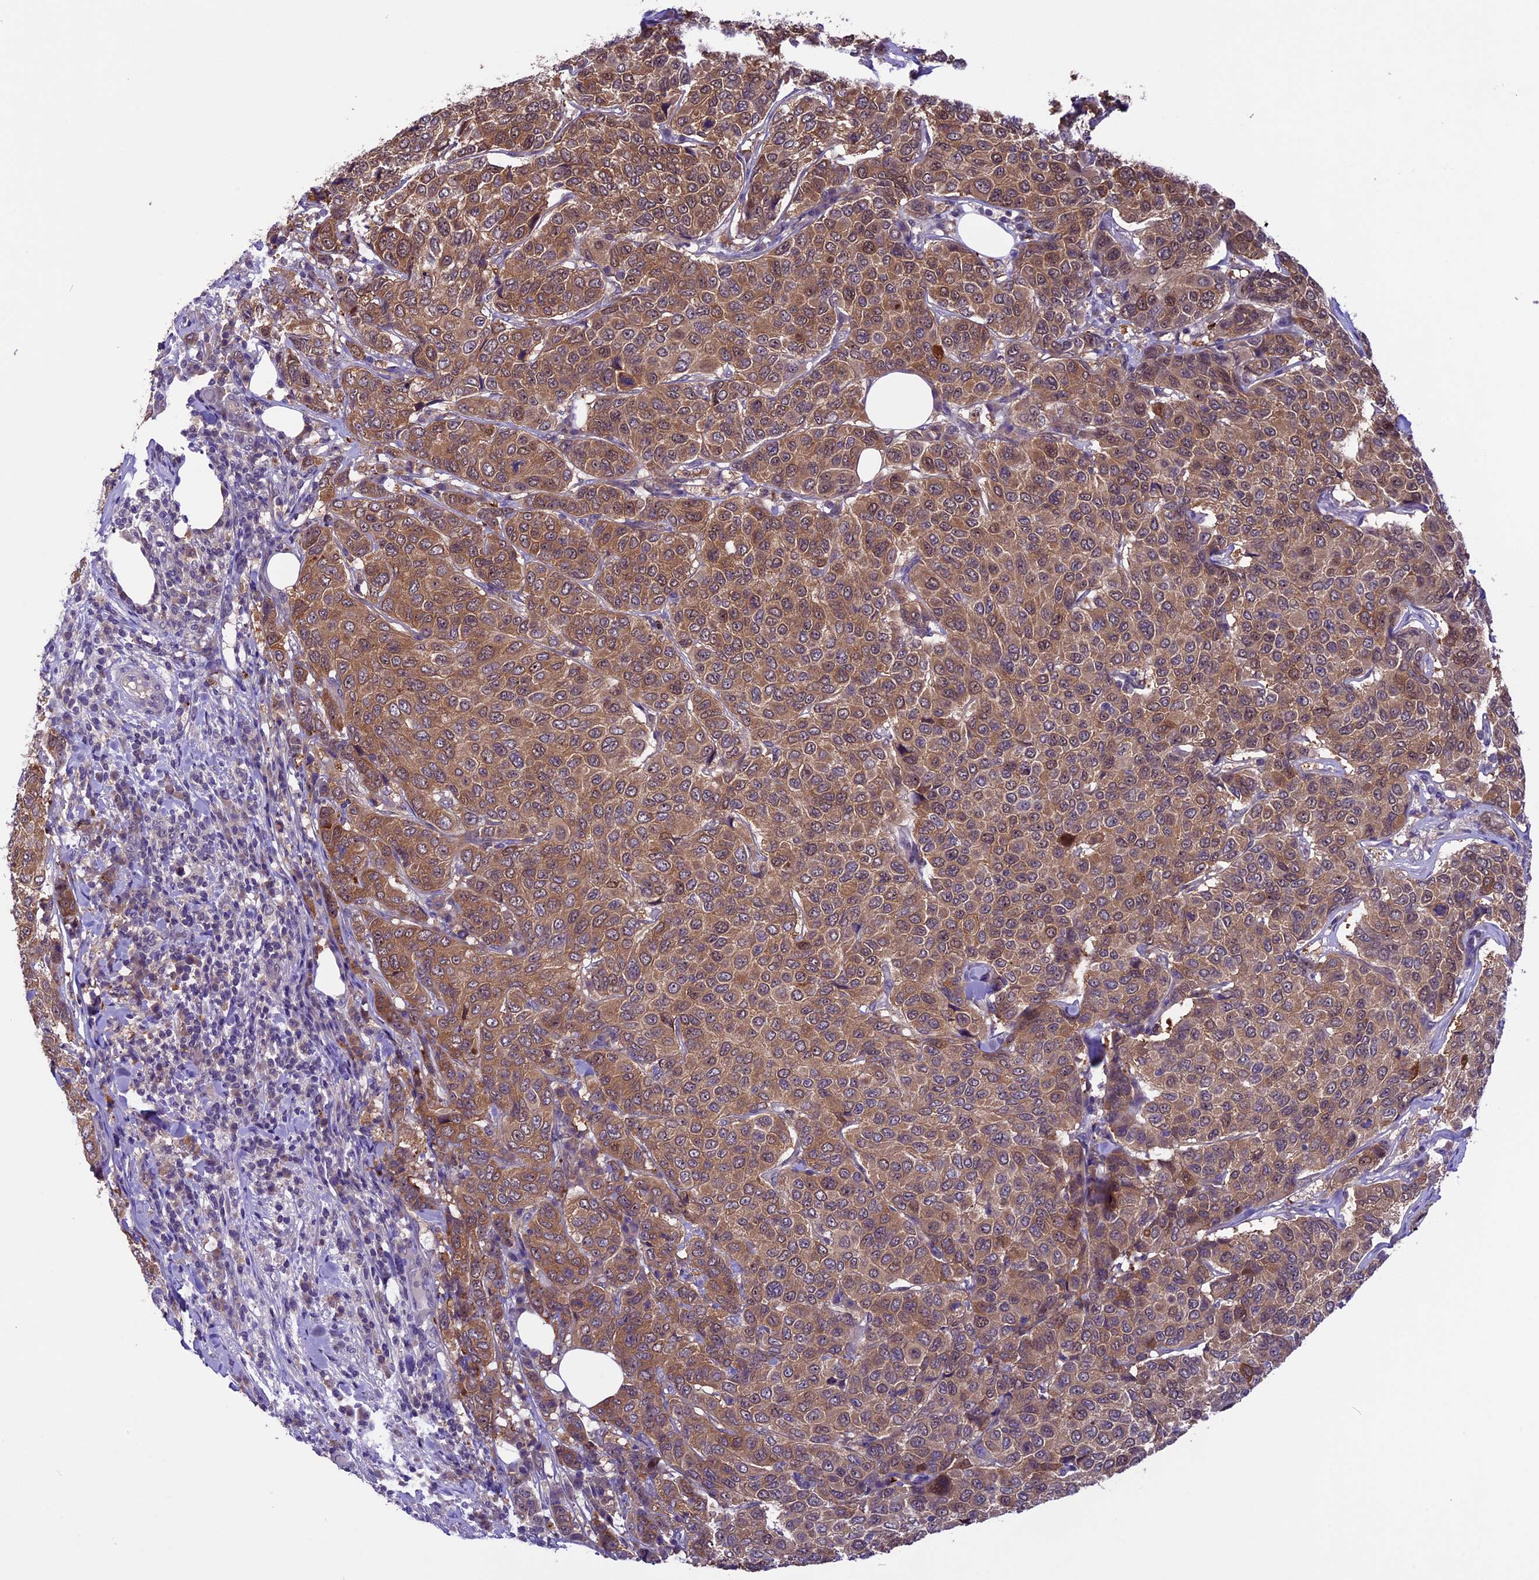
{"staining": {"intensity": "moderate", "quantity": ">75%", "location": "cytoplasmic/membranous"}, "tissue": "breast cancer", "cell_type": "Tumor cells", "image_type": "cancer", "snomed": [{"axis": "morphology", "description": "Duct carcinoma"}, {"axis": "topography", "description": "Breast"}], "caption": "Breast cancer tissue demonstrates moderate cytoplasmic/membranous expression in about >75% of tumor cells", "gene": "XKR7", "patient": {"sex": "female", "age": 55}}